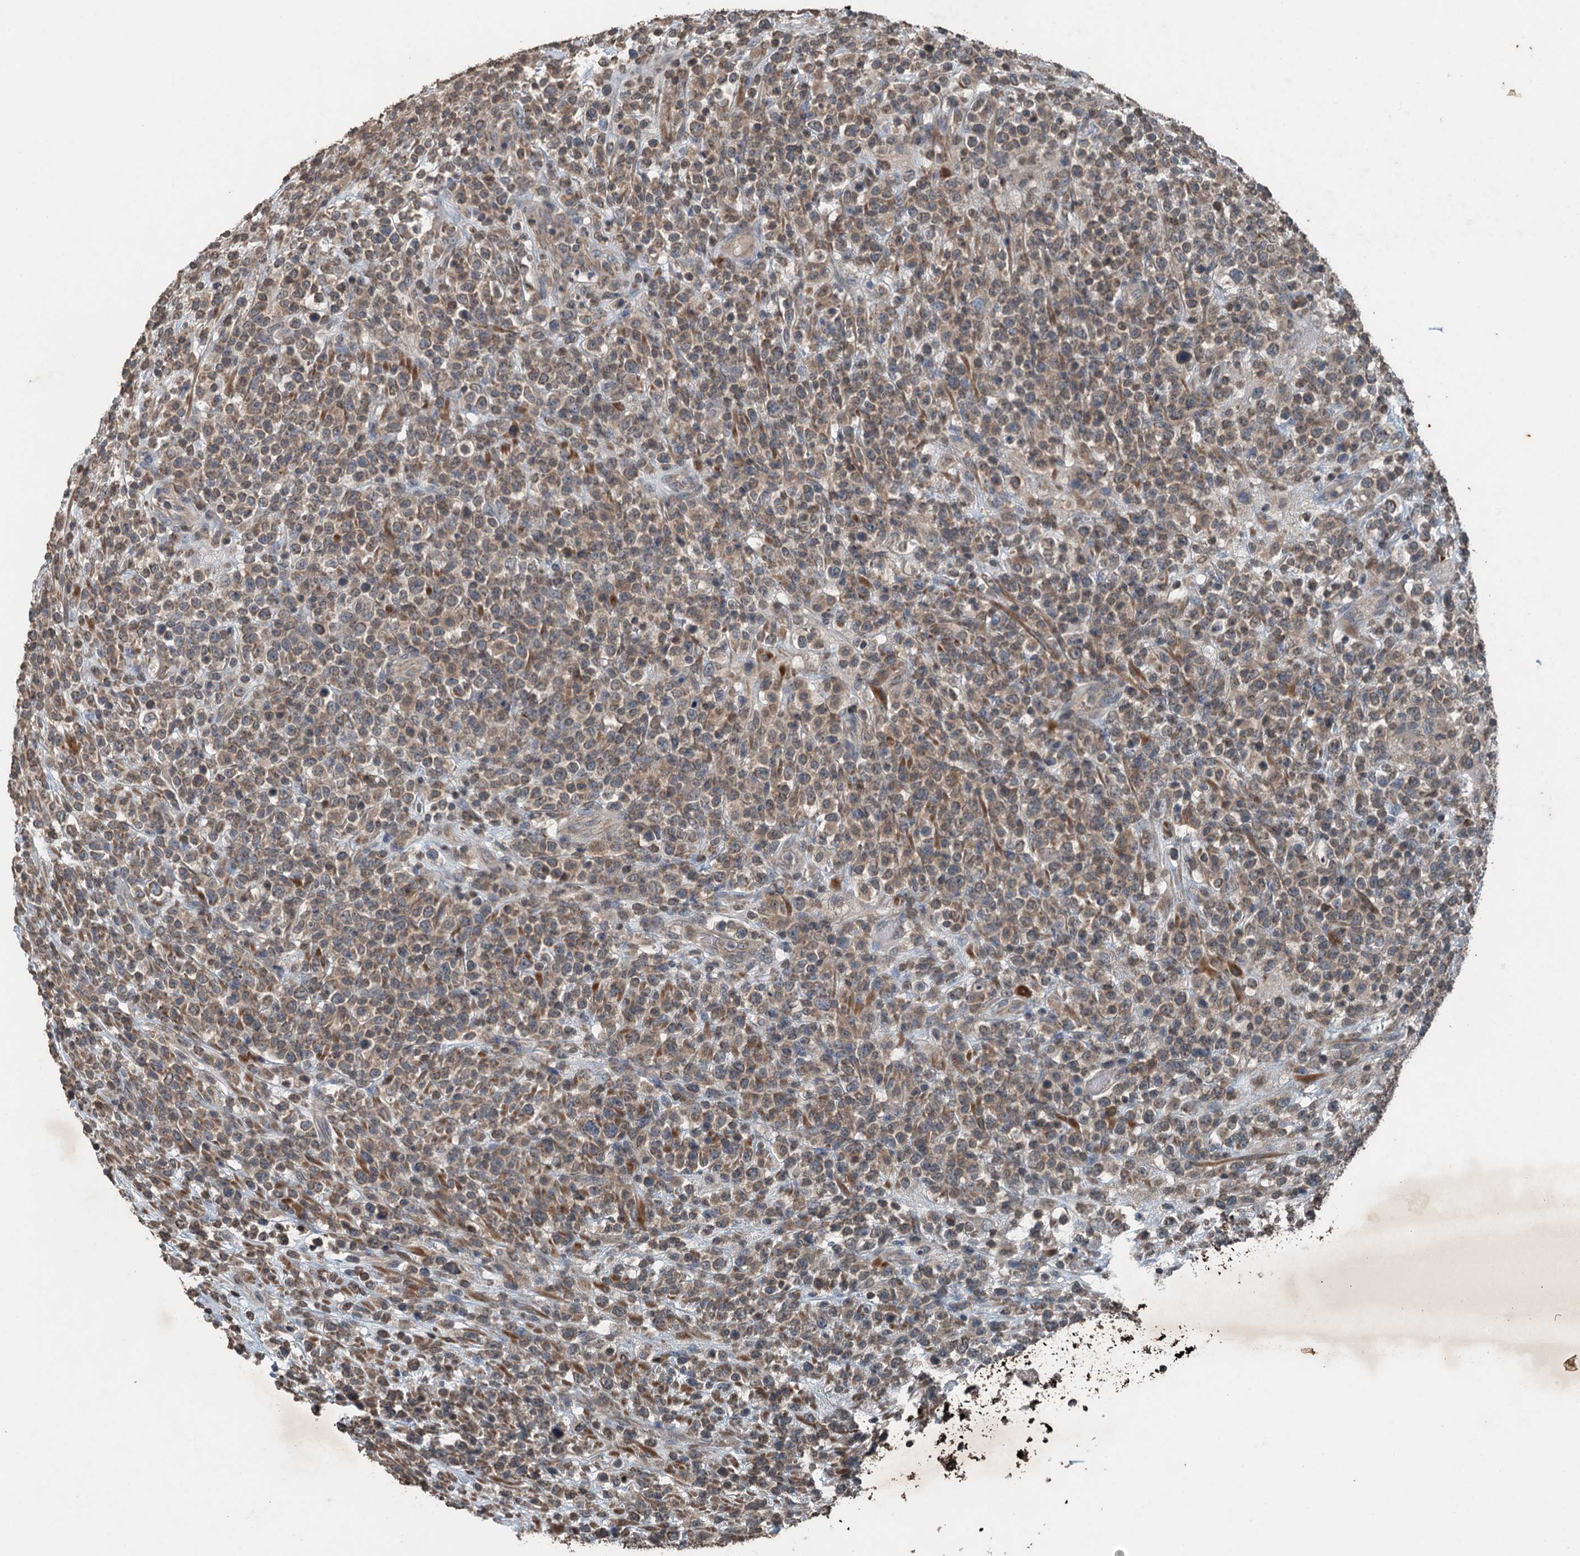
{"staining": {"intensity": "weak", "quantity": ">75%", "location": "cytoplasmic/membranous"}, "tissue": "lymphoma", "cell_type": "Tumor cells", "image_type": "cancer", "snomed": [{"axis": "morphology", "description": "Malignant lymphoma, non-Hodgkin's type, High grade"}, {"axis": "topography", "description": "Colon"}], "caption": "Malignant lymphoma, non-Hodgkin's type (high-grade) stained with a protein marker reveals weak staining in tumor cells.", "gene": "TCTN1", "patient": {"sex": "female", "age": 53}}